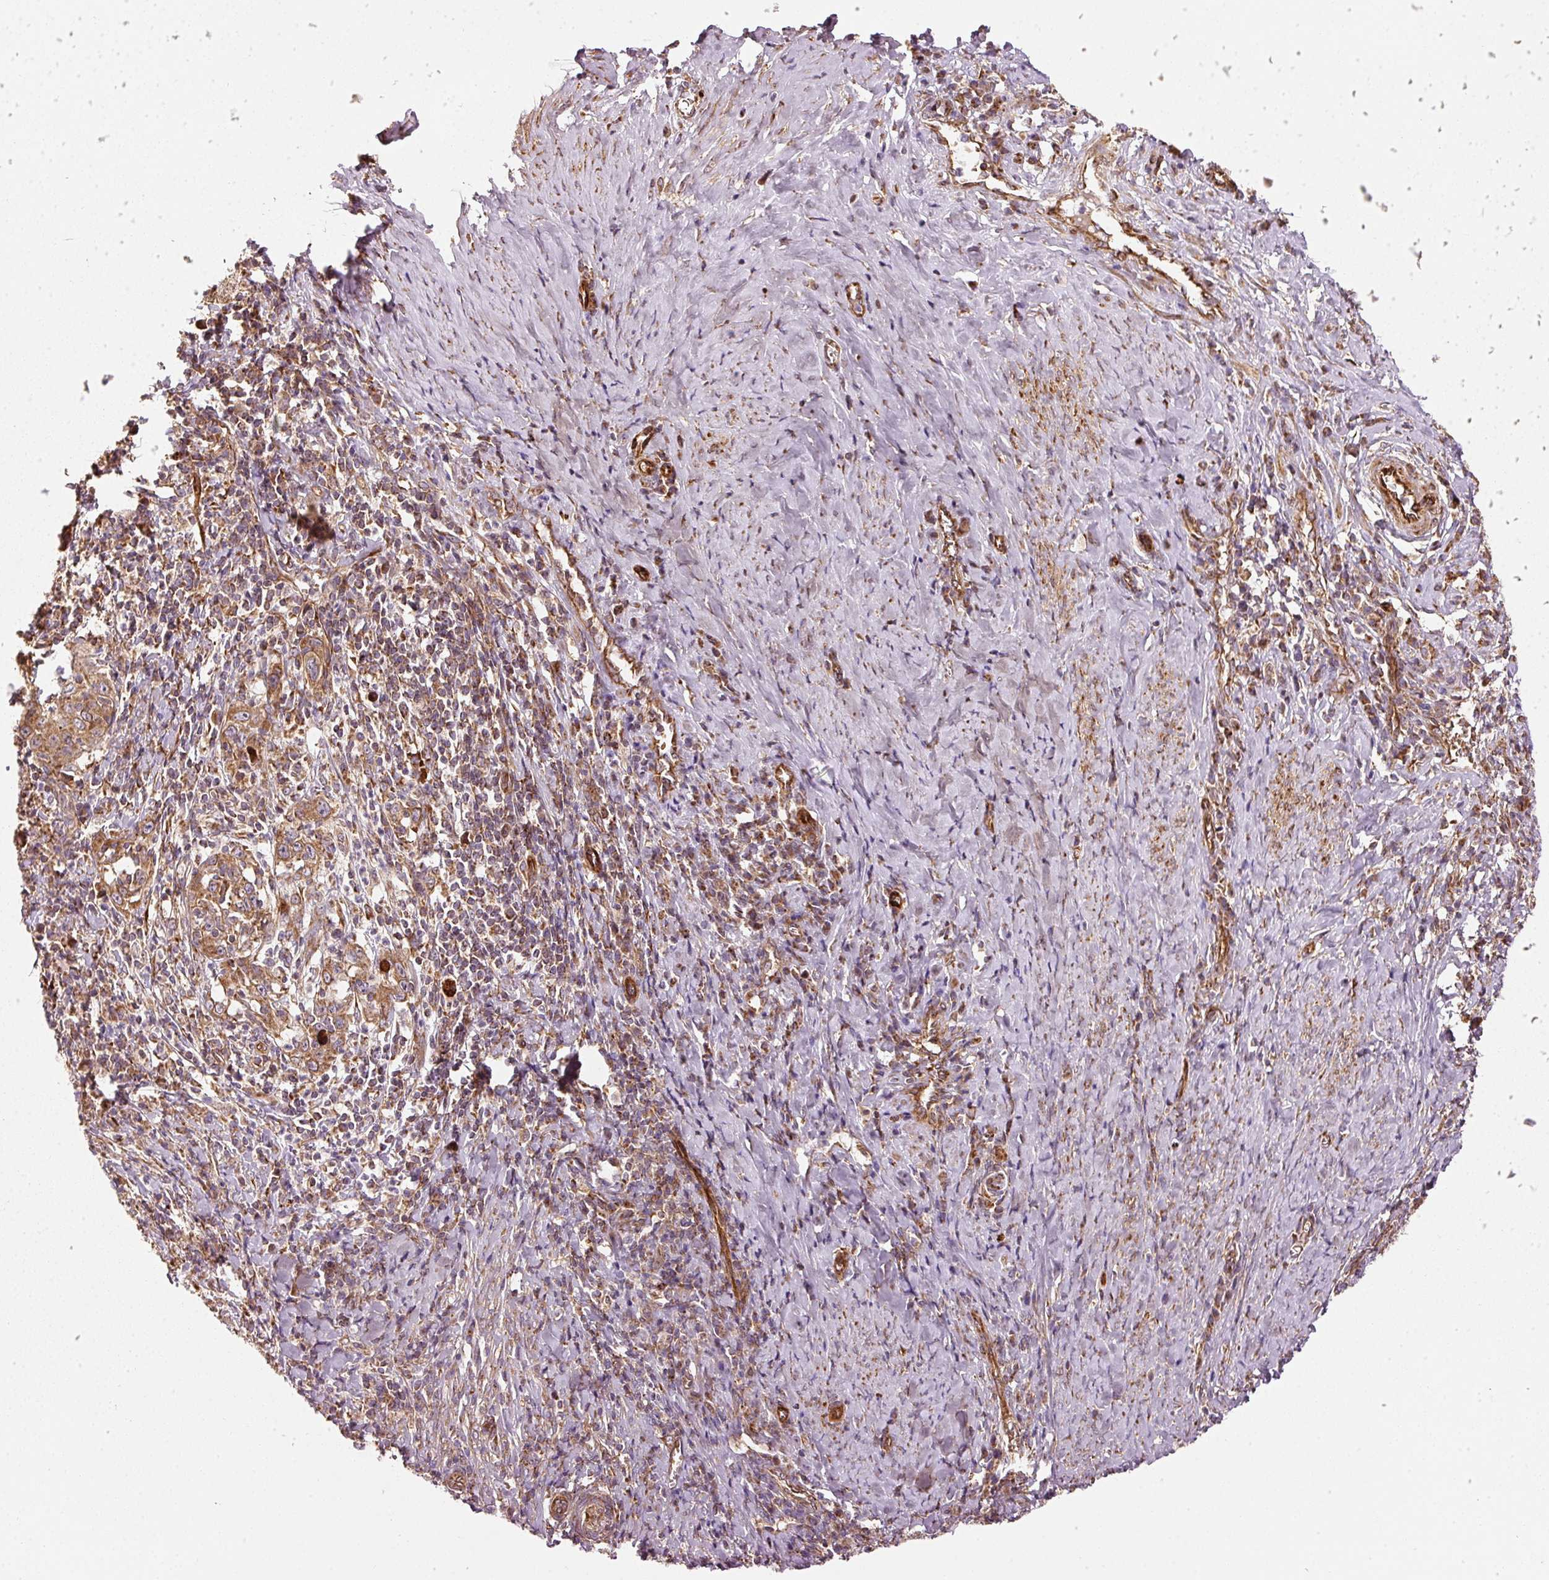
{"staining": {"intensity": "moderate", "quantity": ">75%", "location": "cytoplasmic/membranous"}, "tissue": "cervical cancer", "cell_type": "Tumor cells", "image_type": "cancer", "snomed": [{"axis": "morphology", "description": "Squamous cell carcinoma, NOS"}, {"axis": "topography", "description": "Cervix"}], "caption": "IHC photomicrograph of neoplastic tissue: human cervical cancer (squamous cell carcinoma) stained using immunohistochemistry reveals medium levels of moderate protein expression localized specifically in the cytoplasmic/membranous of tumor cells, appearing as a cytoplasmic/membranous brown color.", "gene": "ISCU", "patient": {"sex": "female", "age": 46}}